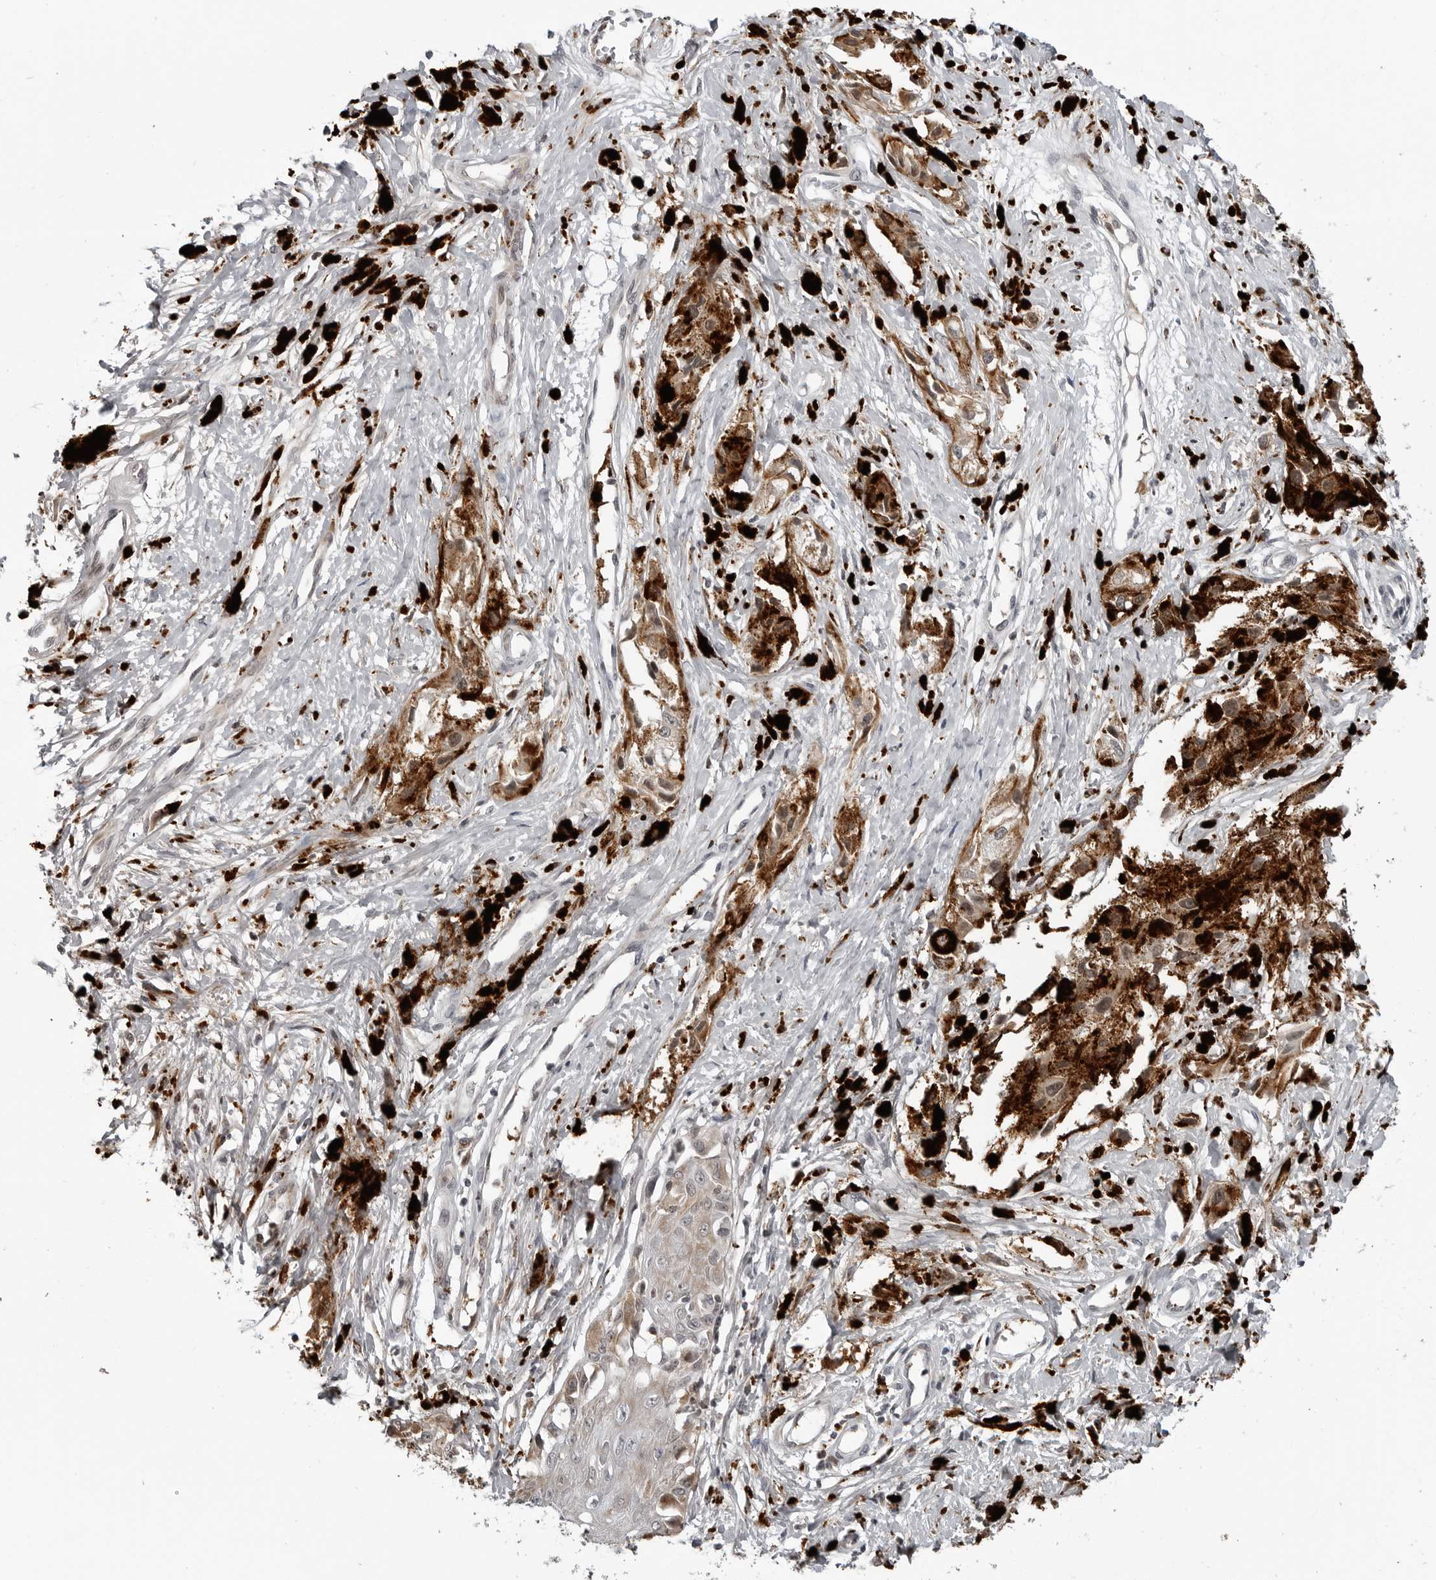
{"staining": {"intensity": "weak", "quantity": "<25%", "location": "cytoplasmic/membranous"}, "tissue": "melanoma", "cell_type": "Tumor cells", "image_type": "cancer", "snomed": [{"axis": "morphology", "description": "Malignant melanoma, NOS"}, {"axis": "topography", "description": "Skin"}], "caption": "High power microscopy photomicrograph of an immunohistochemistry (IHC) histopathology image of malignant melanoma, revealing no significant positivity in tumor cells.", "gene": "CXCR5", "patient": {"sex": "male", "age": 88}}